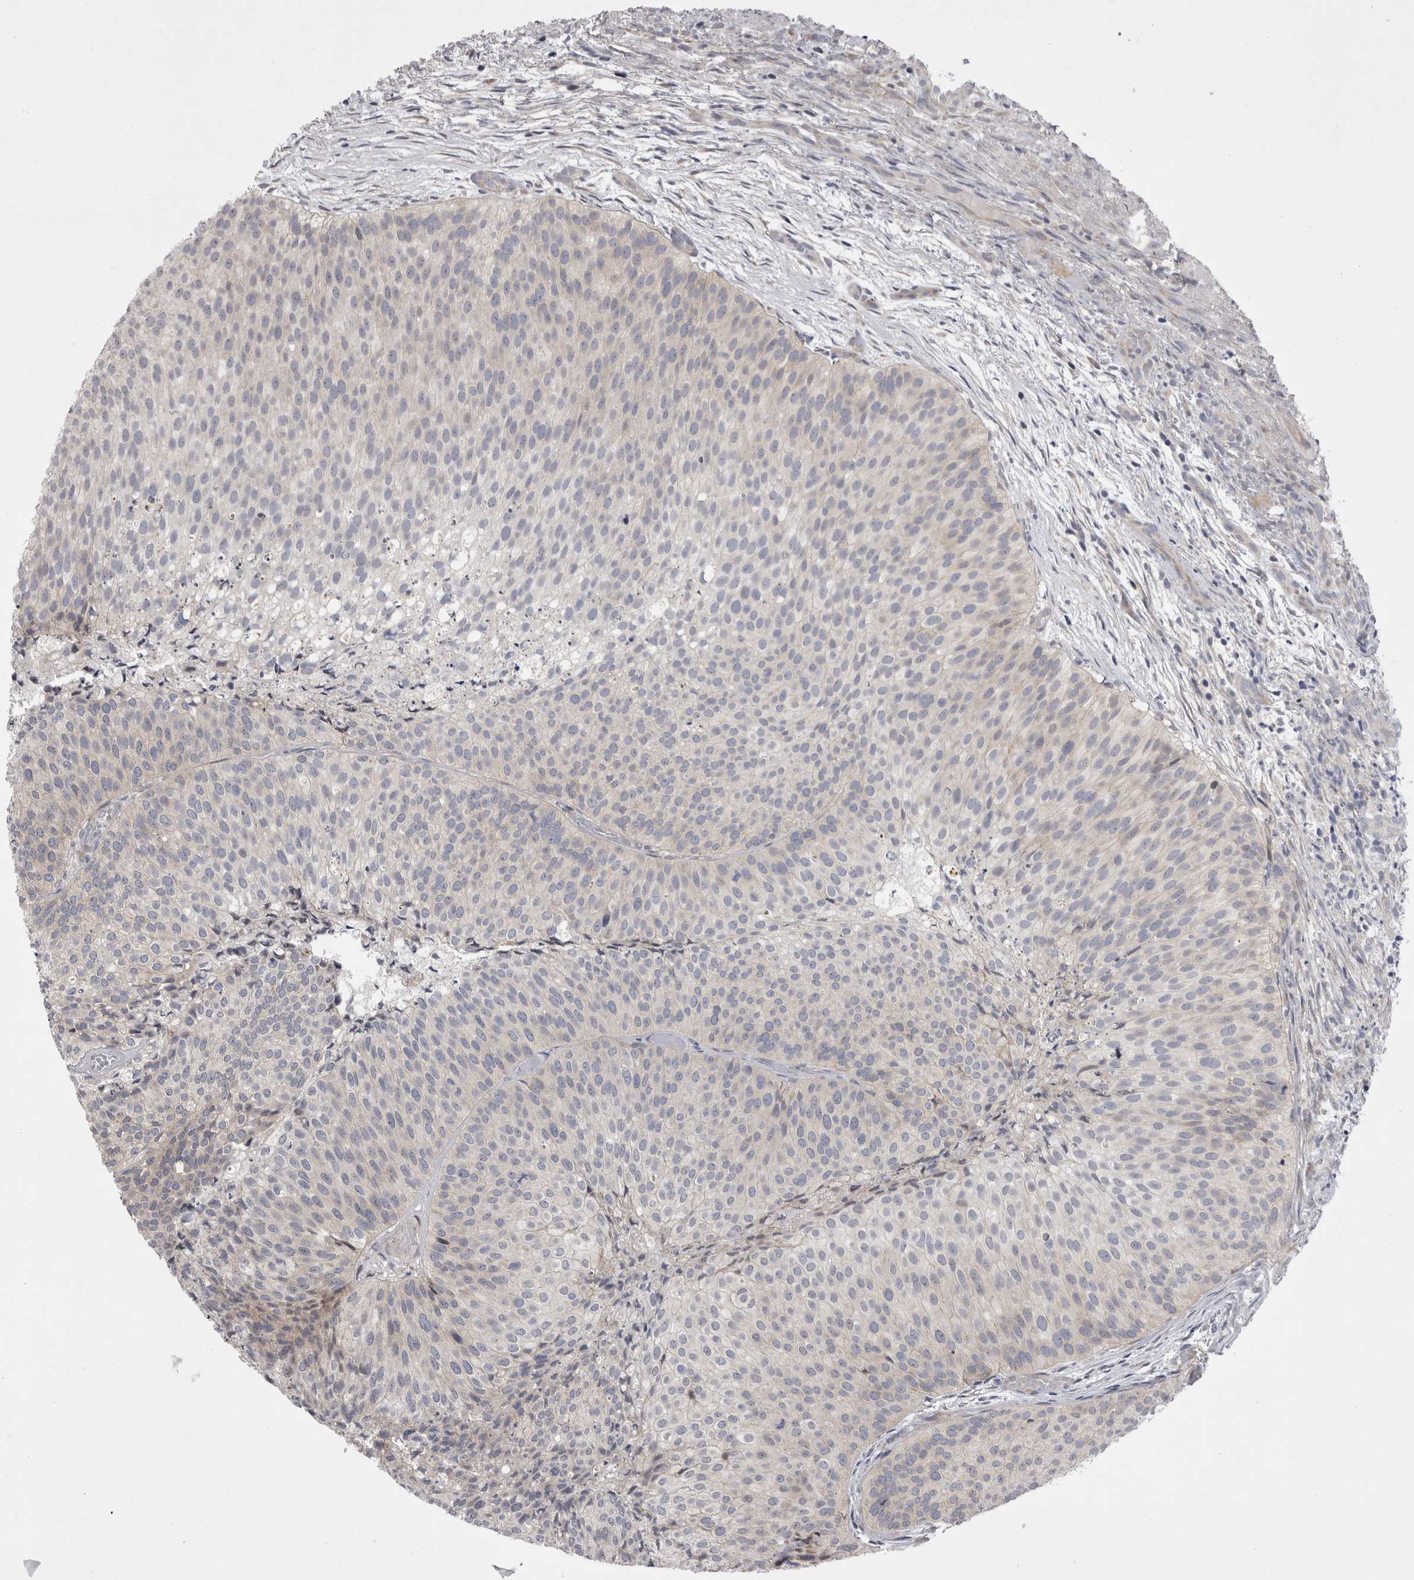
{"staining": {"intensity": "negative", "quantity": "none", "location": "none"}, "tissue": "urothelial cancer", "cell_type": "Tumor cells", "image_type": "cancer", "snomed": [{"axis": "morphology", "description": "Urothelial carcinoma, Low grade"}, {"axis": "topography", "description": "Urinary bladder"}], "caption": "The IHC photomicrograph has no significant staining in tumor cells of low-grade urothelial carcinoma tissue.", "gene": "NENF", "patient": {"sex": "male", "age": 86}}